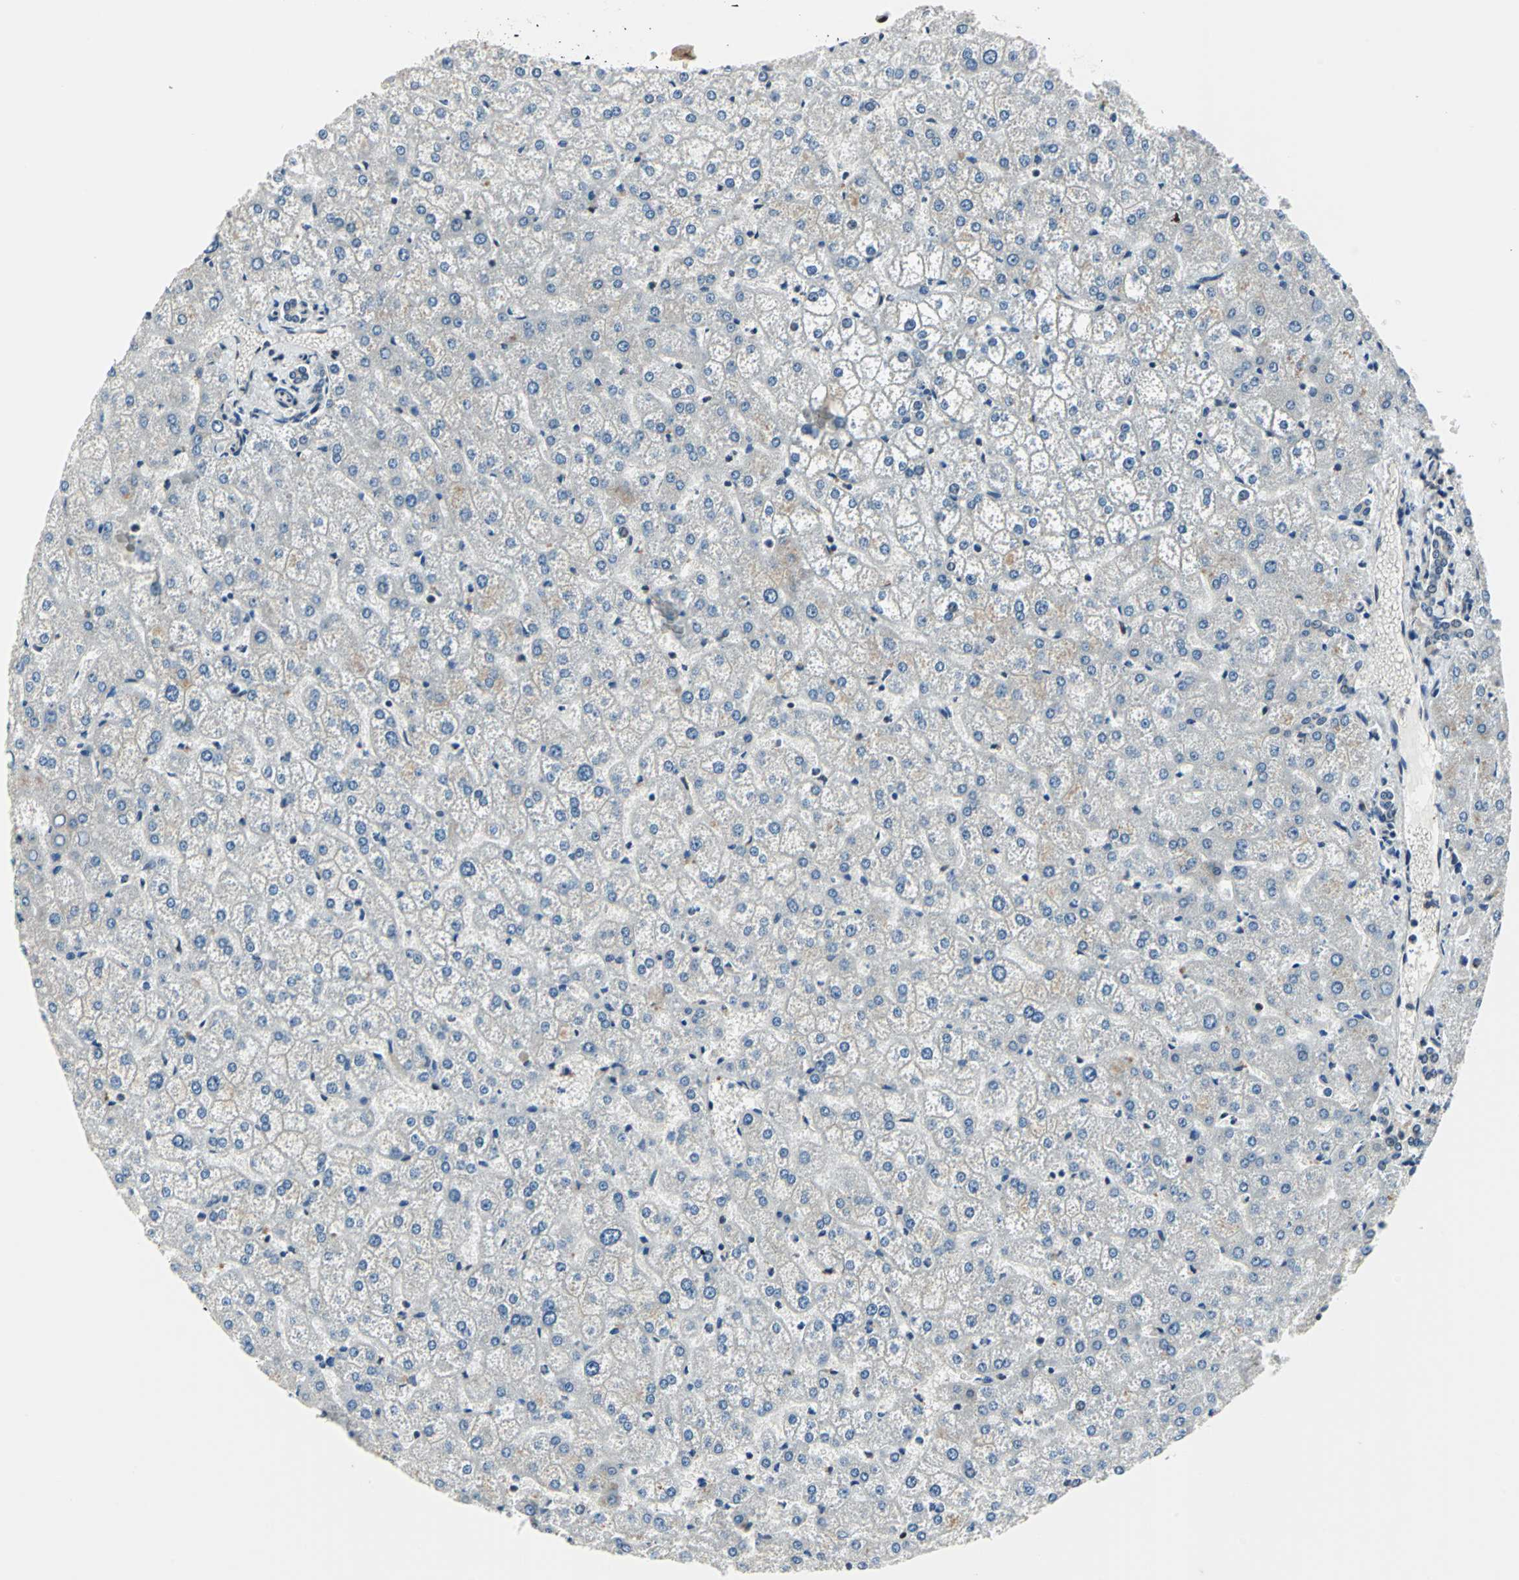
{"staining": {"intensity": "negative", "quantity": "none", "location": "none"}, "tissue": "liver", "cell_type": "Cholangiocytes", "image_type": "normal", "snomed": [{"axis": "morphology", "description": "Normal tissue, NOS"}, {"axis": "topography", "description": "Liver"}], "caption": "Protein analysis of normal liver exhibits no significant staining in cholangiocytes. (DAB (3,3'-diaminobenzidine) IHC with hematoxylin counter stain).", "gene": "POLR3K", "patient": {"sex": "female", "age": 32}}